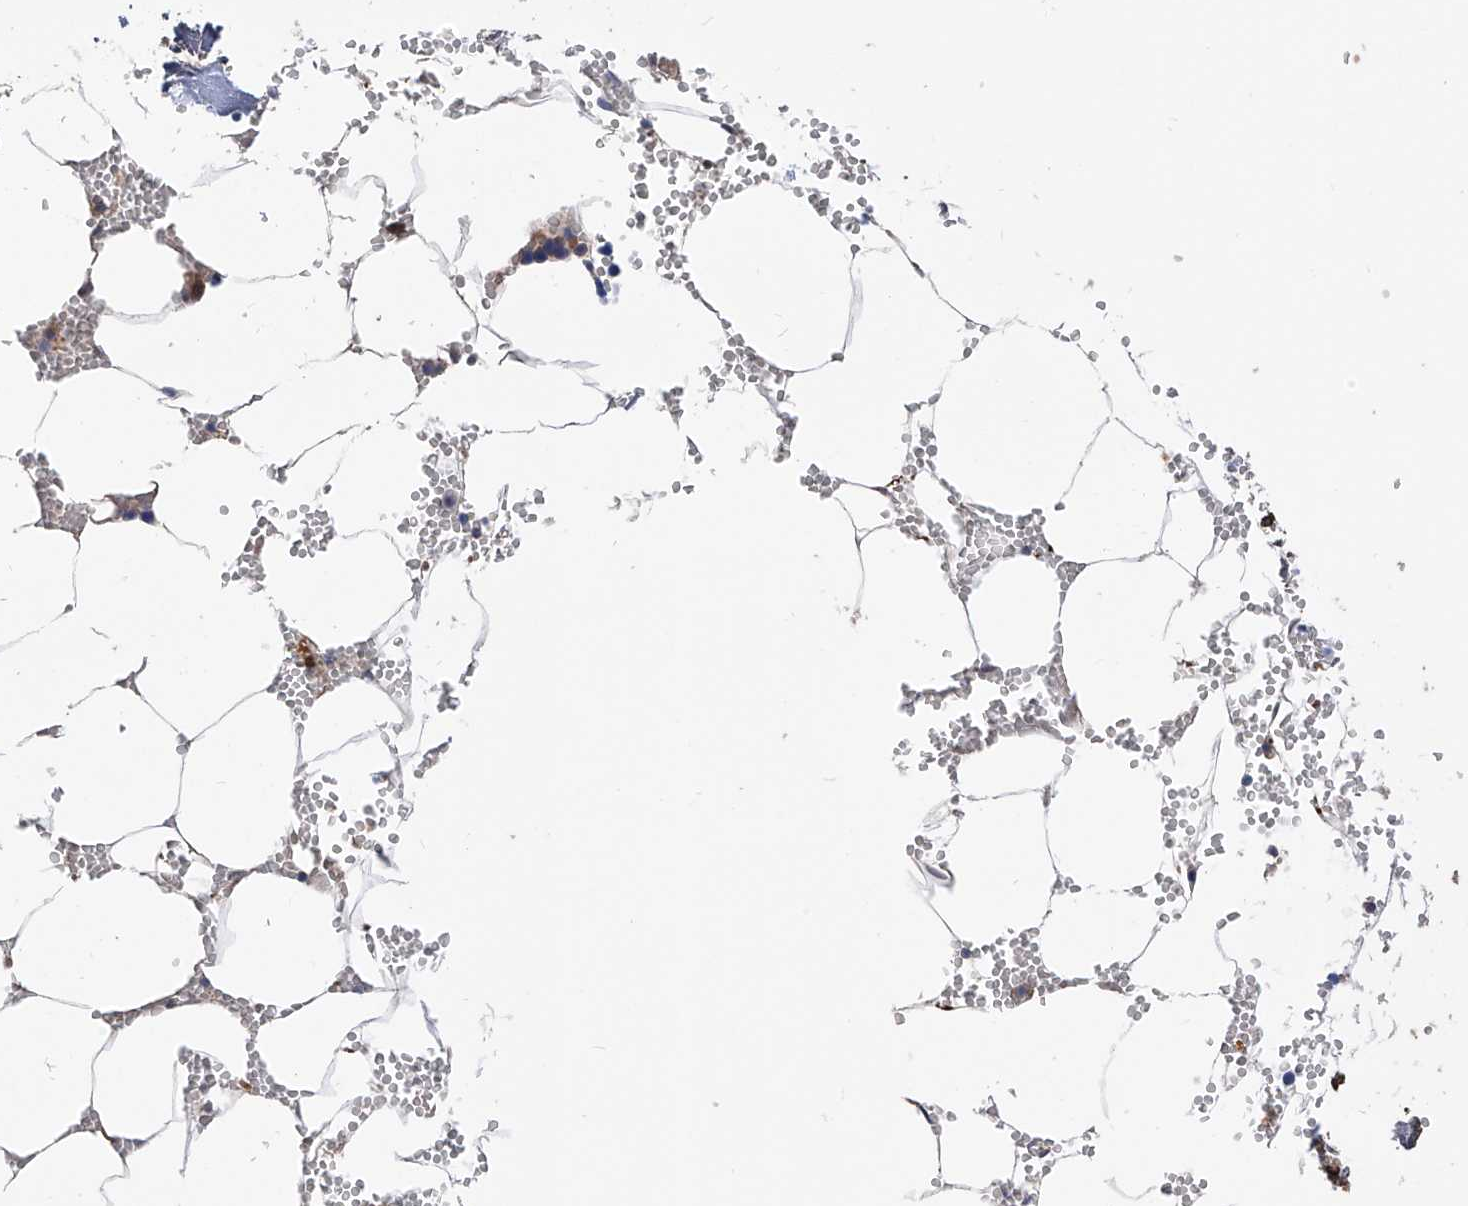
{"staining": {"intensity": "moderate", "quantity": "<25%", "location": "cytoplasmic/membranous"}, "tissue": "bone marrow", "cell_type": "Hematopoietic cells", "image_type": "normal", "snomed": [{"axis": "morphology", "description": "Normal tissue, NOS"}, {"axis": "topography", "description": "Bone marrow"}], "caption": "DAB (3,3'-diaminobenzidine) immunohistochemical staining of benign human bone marrow exhibits moderate cytoplasmic/membranous protein staining in approximately <25% of hematopoietic cells. The protein is stained brown, and the nuclei are stained in blue (DAB IHC with brightfield microscopy, high magnification).", "gene": "NUDT17", "patient": {"sex": "male", "age": 70}}